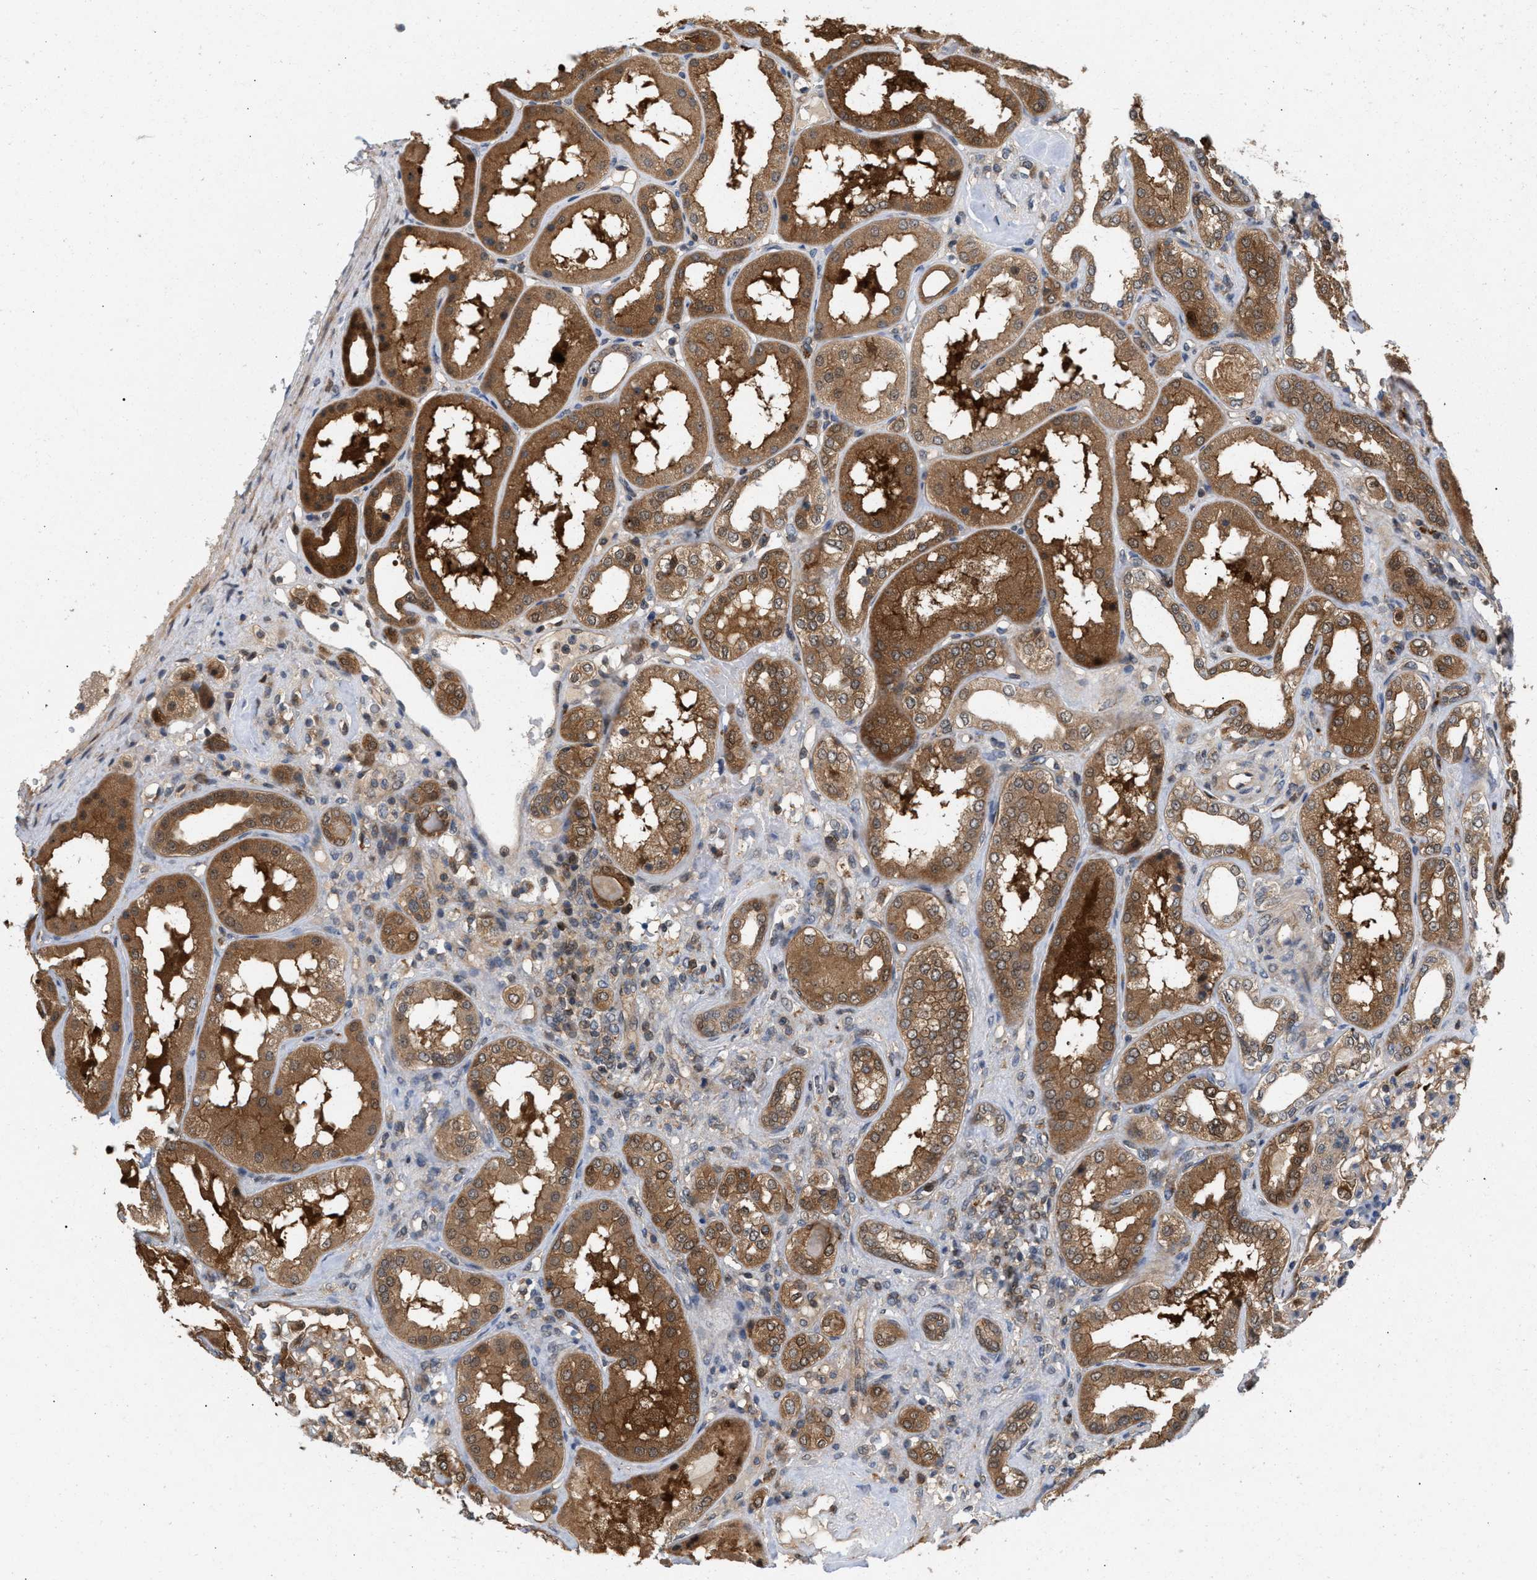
{"staining": {"intensity": "moderate", "quantity": "<25%", "location": "cytoplasmic/membranous"}, "tissue": "kidney", "cell_type": "Cells in glomeruli", "image_type": "normal", "snomed": [{"axis": "morphology", "description": "Normal tissue, NOS"}, {"axis": "topography", "description": "Kidney"}], "caption": "A low amount of moderate cytoplasmic/membranous staining is identified in approximately <25% of cells in glomeruli in benign kidney. Using DAB (3,3'-diaminobenzidine) (brown) and hematoxylin (blue) stains, captured at high magnification using brightfield microscopy.", "gene": "GLOD4", "patient": {"sex": "female", "age": 56}}